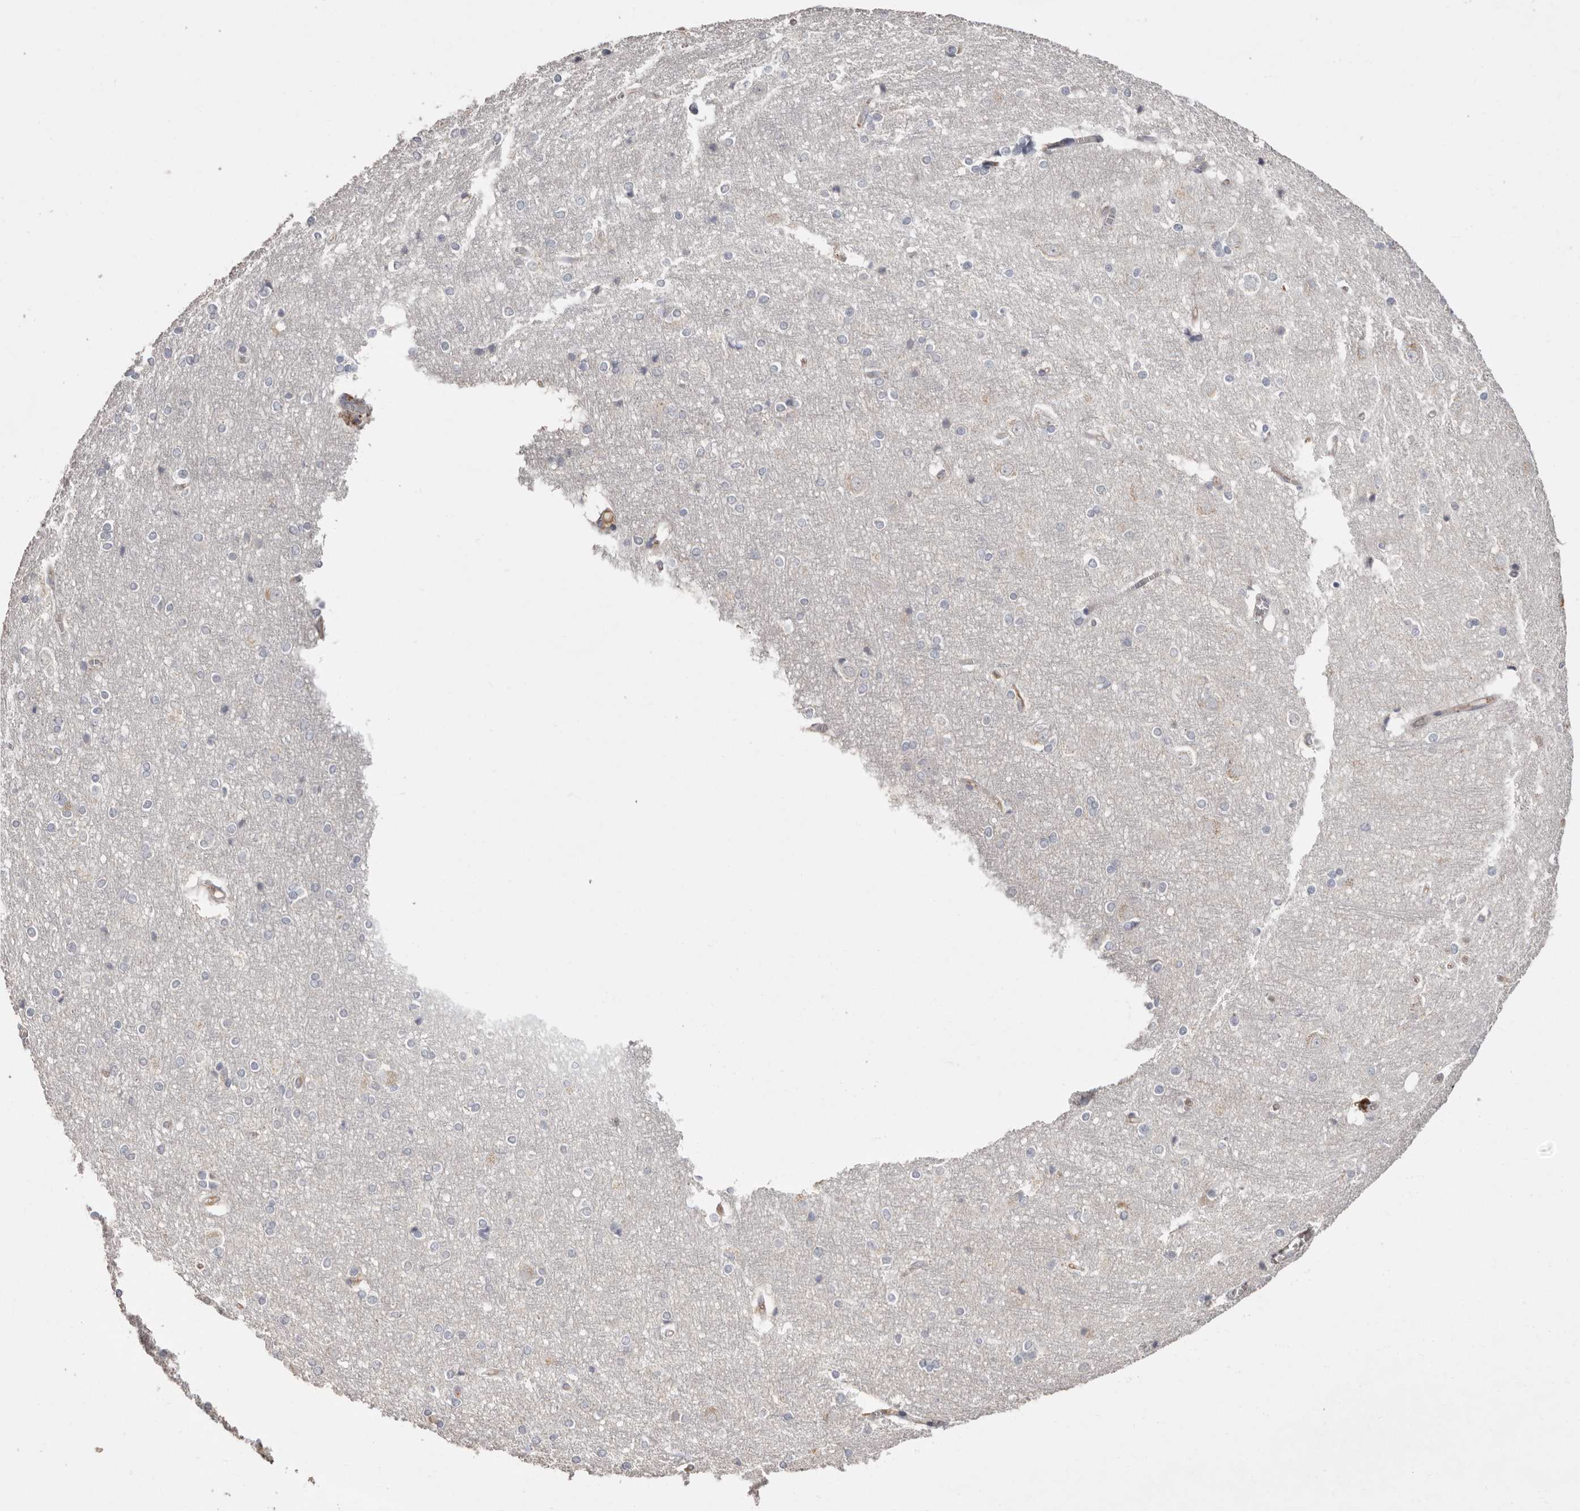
{"staining": {"intensity": "negative", "quantity": "none", "location": "none"}, "tissue": "cerebral cortex", "cell_type": "Endothelial cells", "image_type": "normal", "snomed": [{"axis": "morphology", "description": "Normal tissue, NOS"}, {"axis": "topography", "description": "Cerebral cortex"}], "caption": "IHC image of benign cerebral cortex: human cerebral cortex stained with DAB (3,3'-diaminobenzidine) shows no significant protein staining in endothelial cells. The staining was performed using DAB (3,3'-diaminobenzidine) to visualize the protein expression in brown, while the nuclei were stained in blue with hematoxylin (Magnification: 20x).", "gene": "MMACHC", "patient": {"sex": "male", "age": 54}}